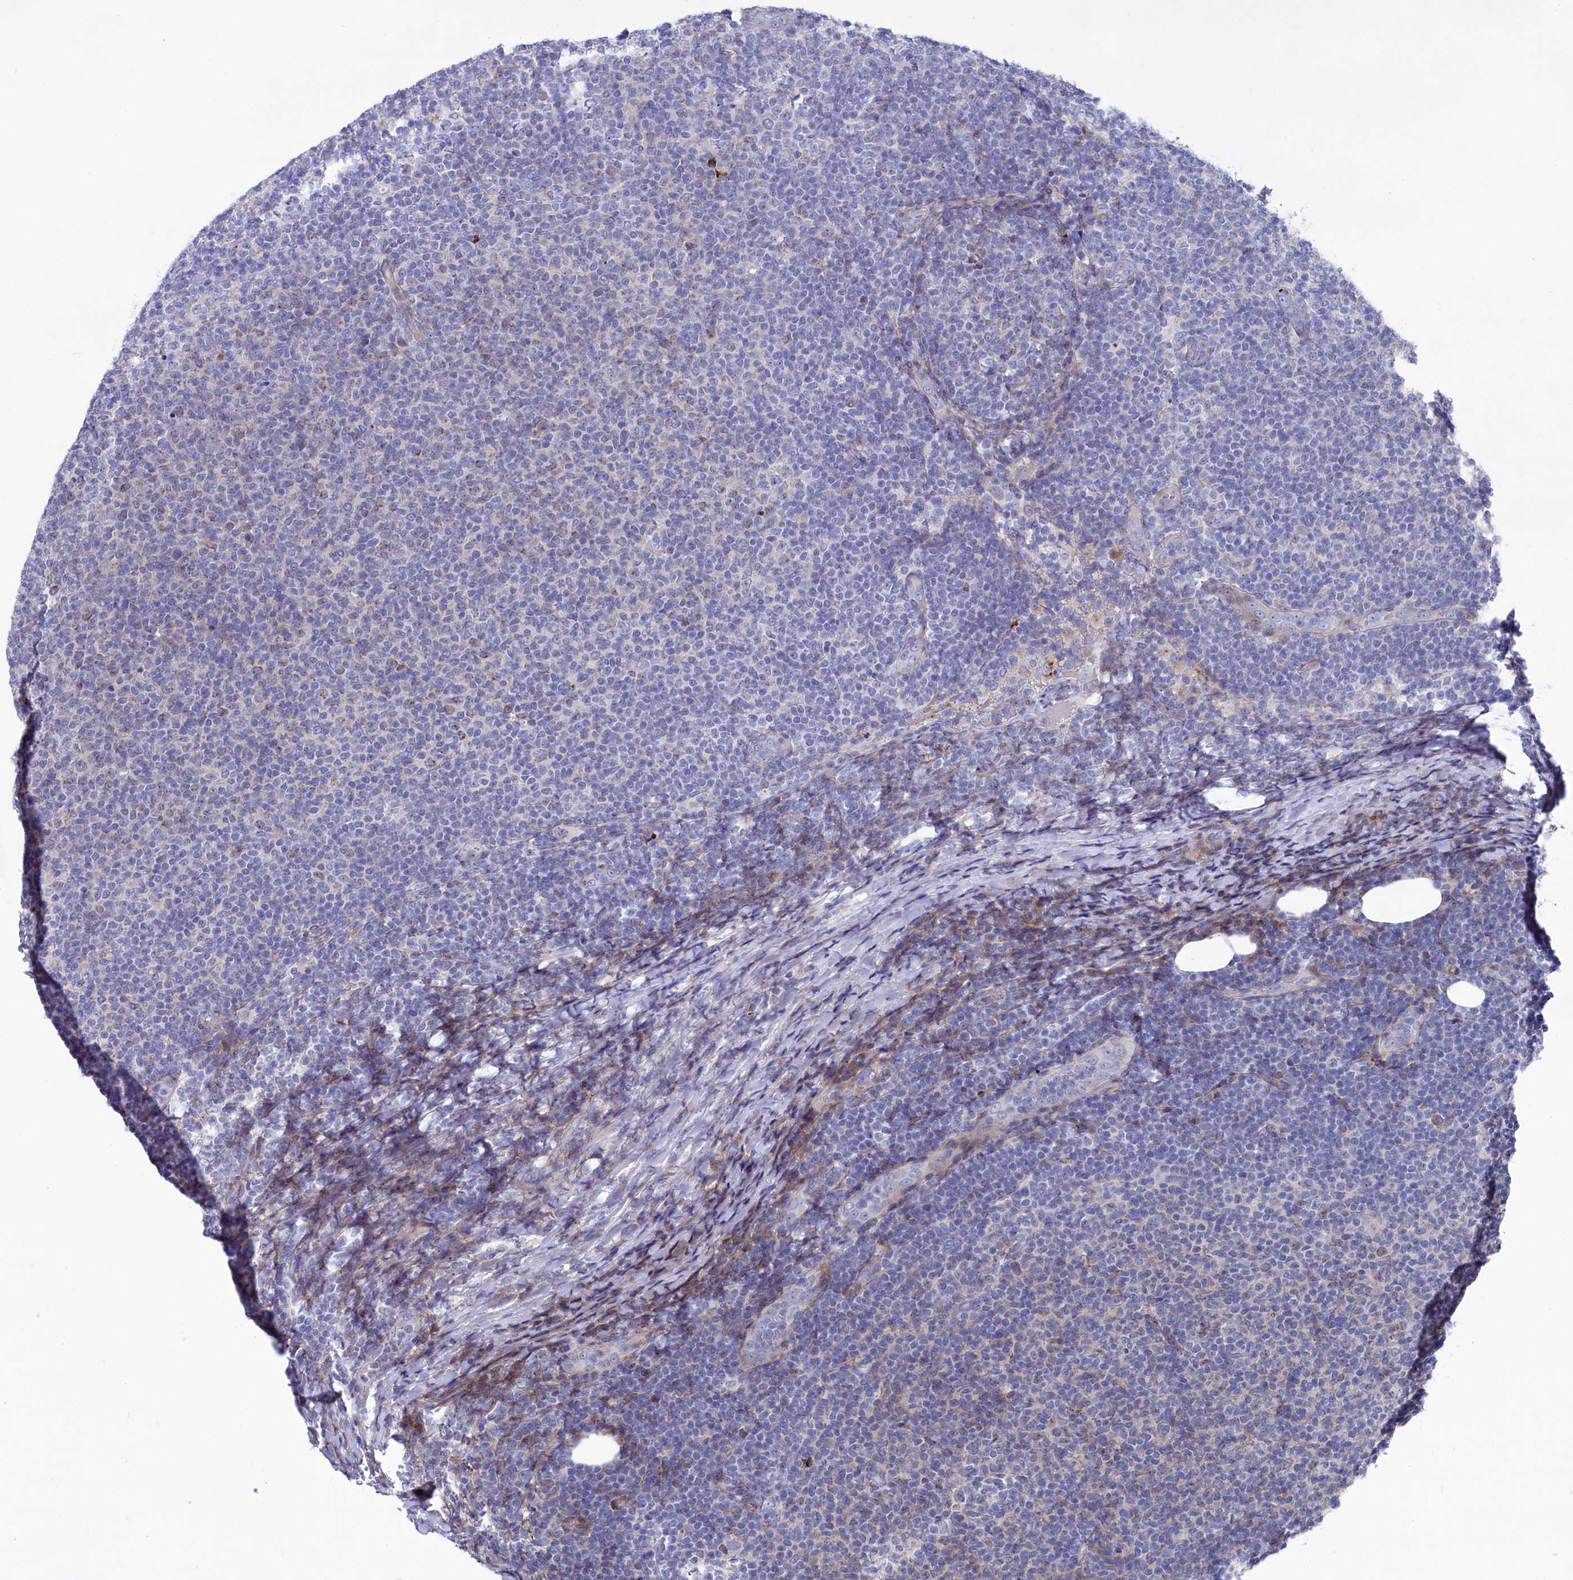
{"staining": {"intensity": "weak", "quantity": "<25%", "location": "cytoplasmic/membranous"}, "tissue": "lymphoma", "cell_type": "Tumor cells", "image_type": "cancer", "snomed": [{"axis": "morphology", "description": "Malignant lymphoma, non-Hodgkin's type, Low grade"}, {"axis": "topography", "description": "Lymph node"}], "caption": "Tumor cells show no significant protein staining in malignant lymphoma, non-Hodgkin's type (low-grade).", "gene": "NUDT7", "patient": {"sex": "male", "age": 66}}